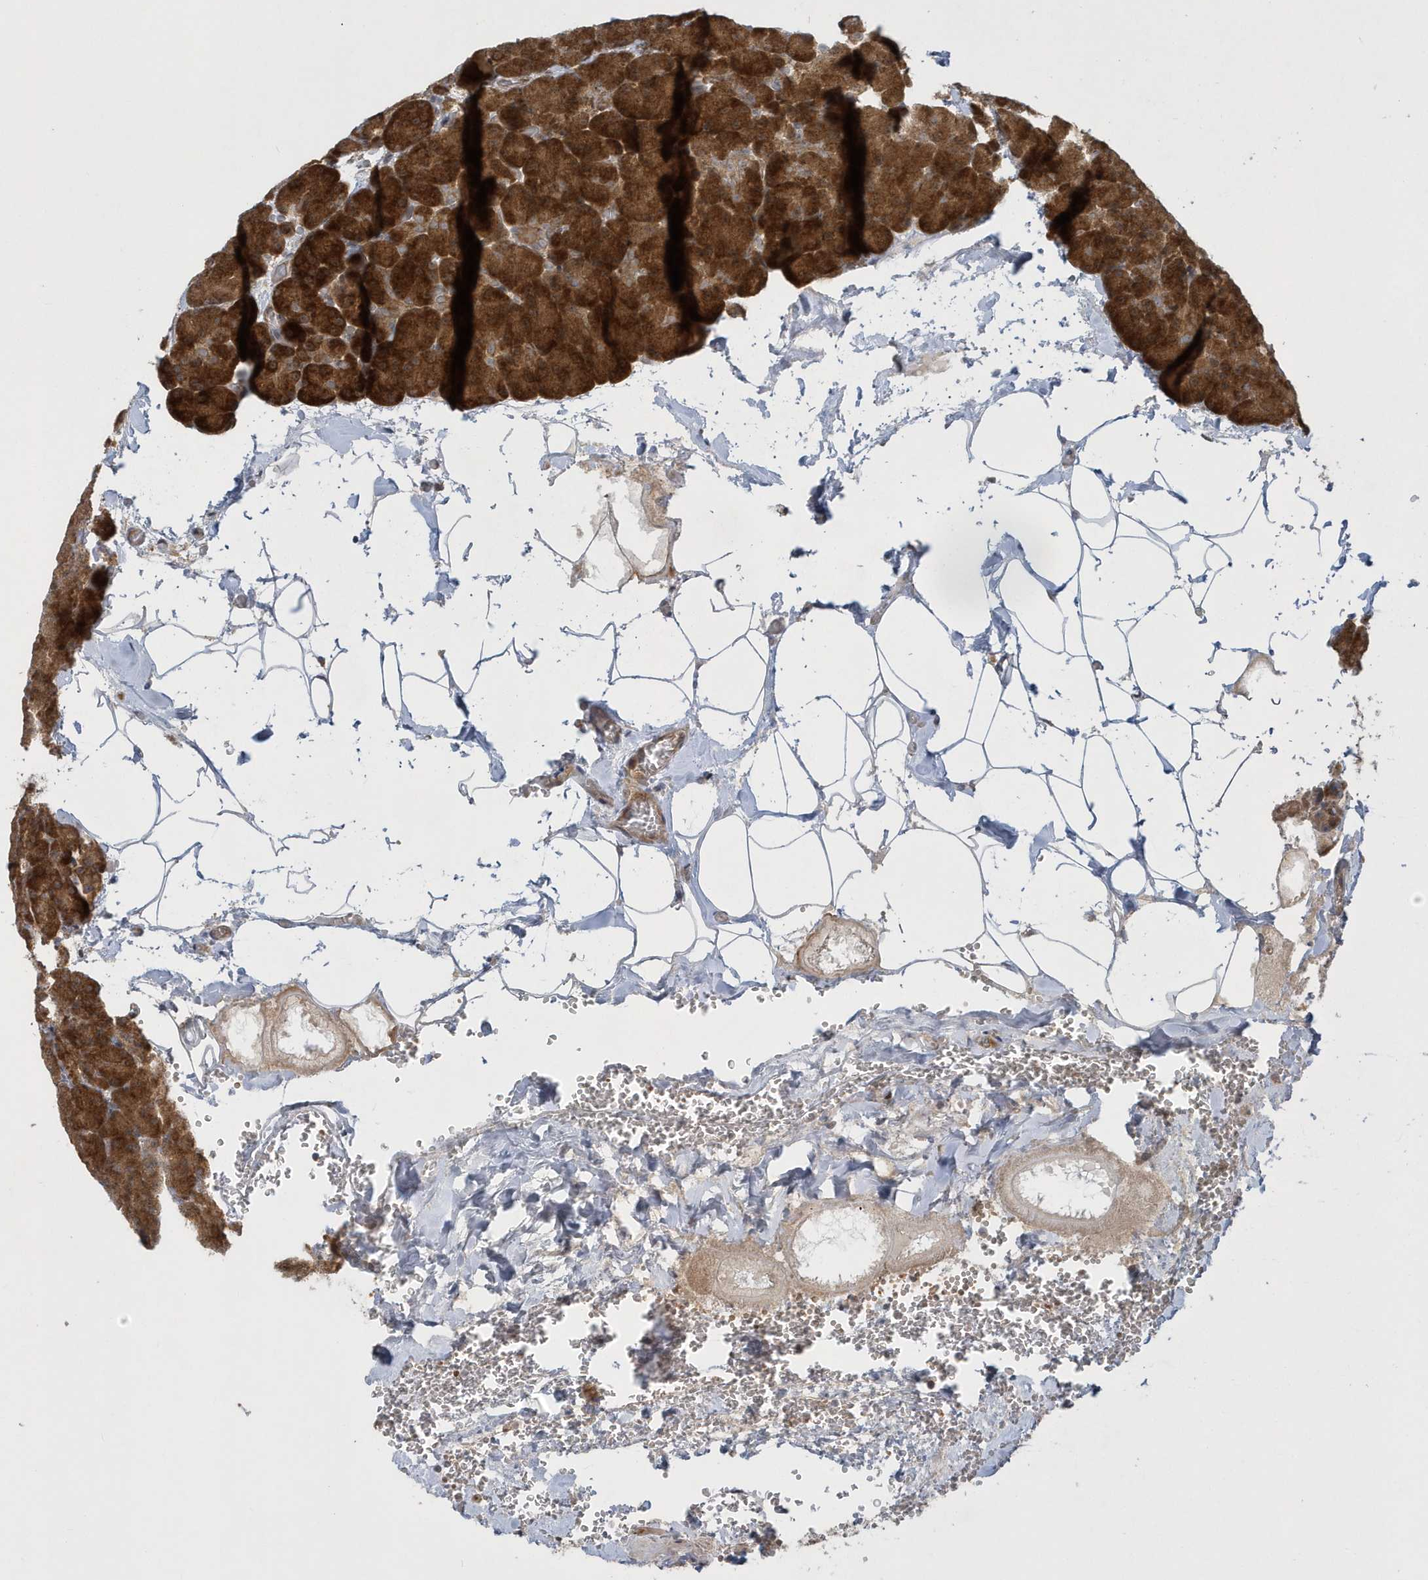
{"staining": {"intensity": "strong", "quantity": ">75%", "location": "cytoplasmic/membranous"}, "tissue": "pancreas", "cell_type": "Exocrine glandular cells", "image_type": "normal", "snomed": [{"axis": "morphology", "description": "Normal tissue, NOS"}, {"axis": "morphology", "description": "Carcinoid, malignant, NOS"}, {"axis": "topography", "description": "Pancreas"}], "caption": "An IHC micrograph of normal tissue is shown. Protein staining in brown labels strong cytoplasmic/membranous positivity in pancreas within exocrine glandular cells.", "gene": "ATG4A", "patient": {"sex": "female", "age": 35}}